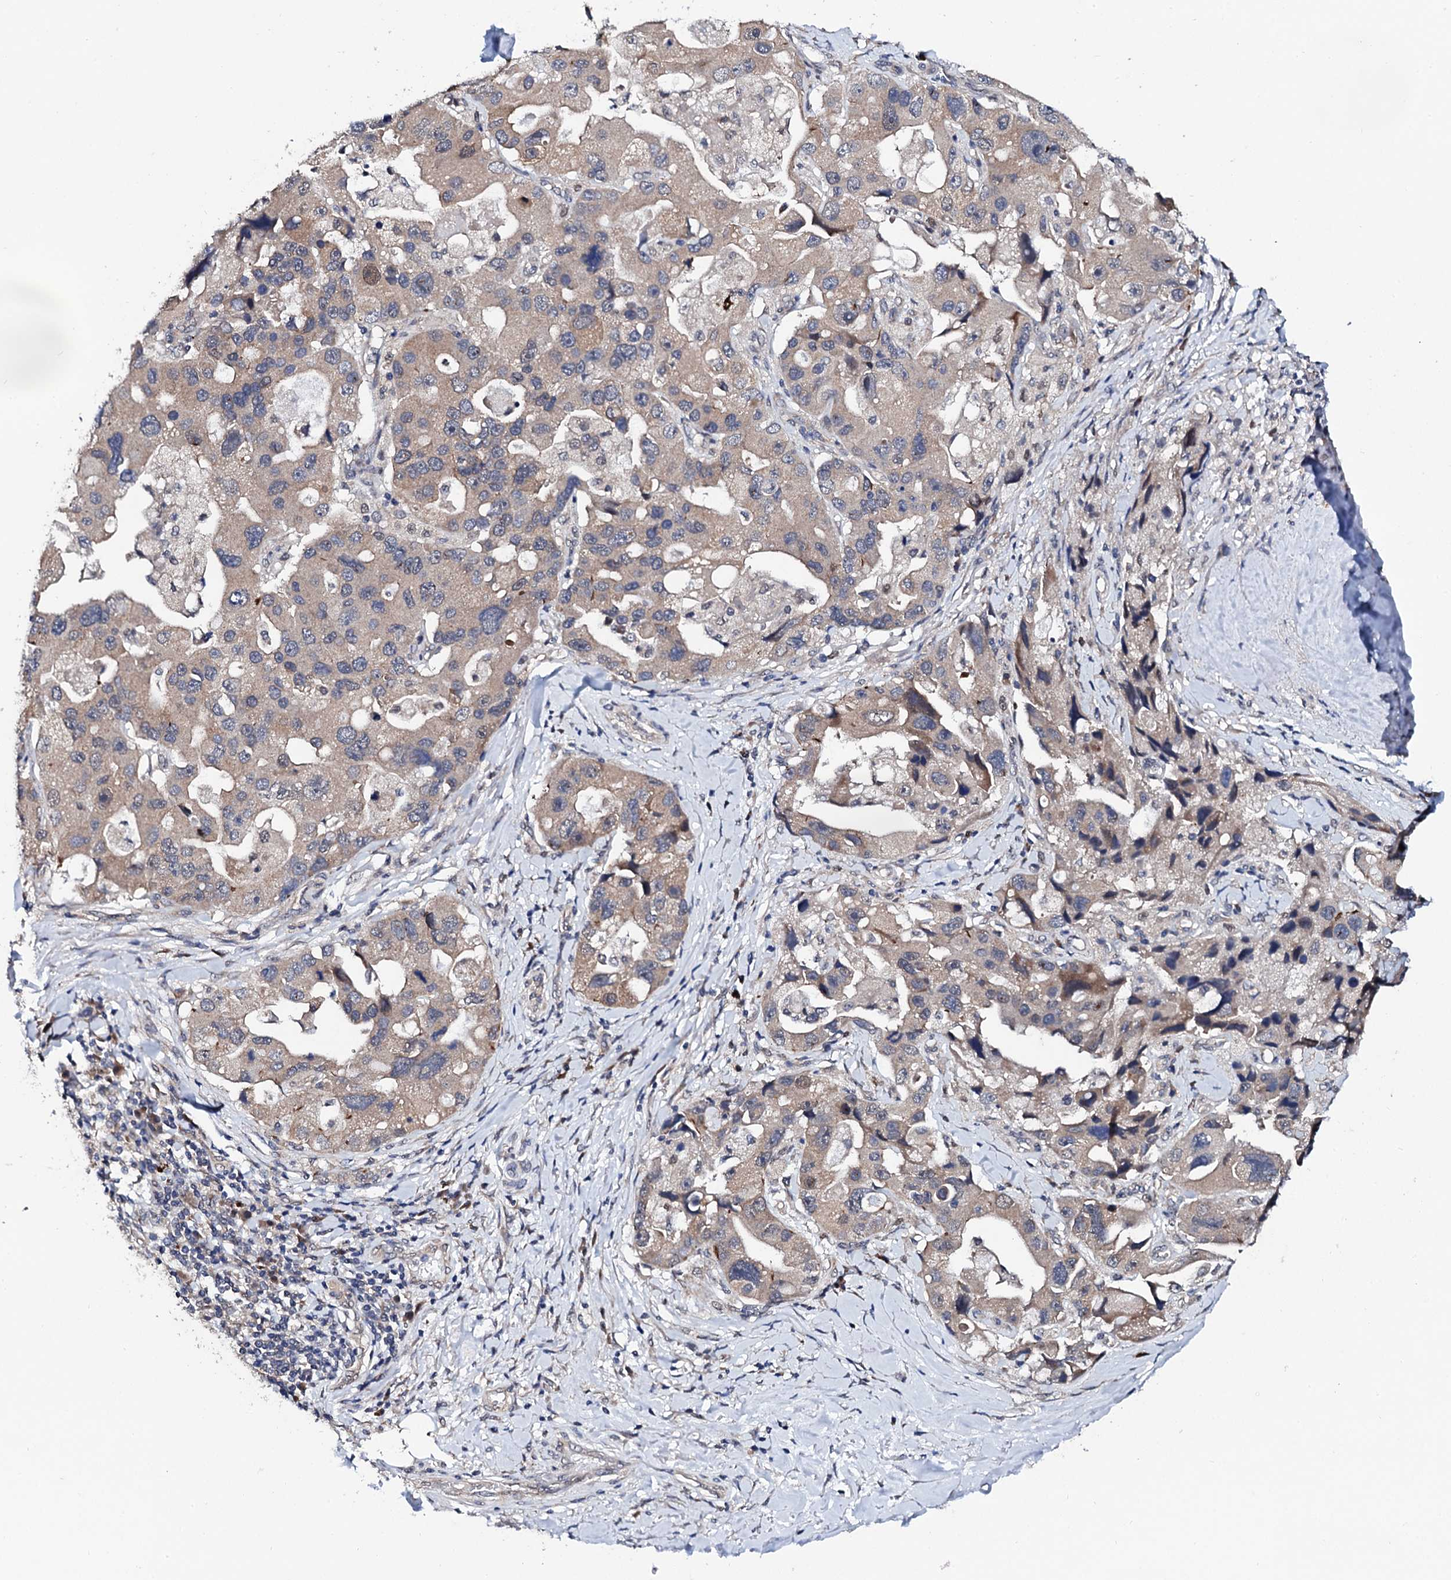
{"staining": {"intensity": "weak", "quantity": ">75%", "location": "cytoplasmic/membranous"}, "tissue": "lung cancer", "cell_type": "Tumor cells", "image_type": "cancer", "snomed": [{"axis": "morphology", "description": "Adenocarcinoma, NOS"}, {"axis": "topography", "description": "Lung"}], "caption": "Human adenocarcinoma (lung) stained for a protein (brown) displays weak cytoplasmic/membranous positive staining in about >75% of tumor cells.", "gene": "IP6K1", "patient": {"sex": "female", "age": 54}}